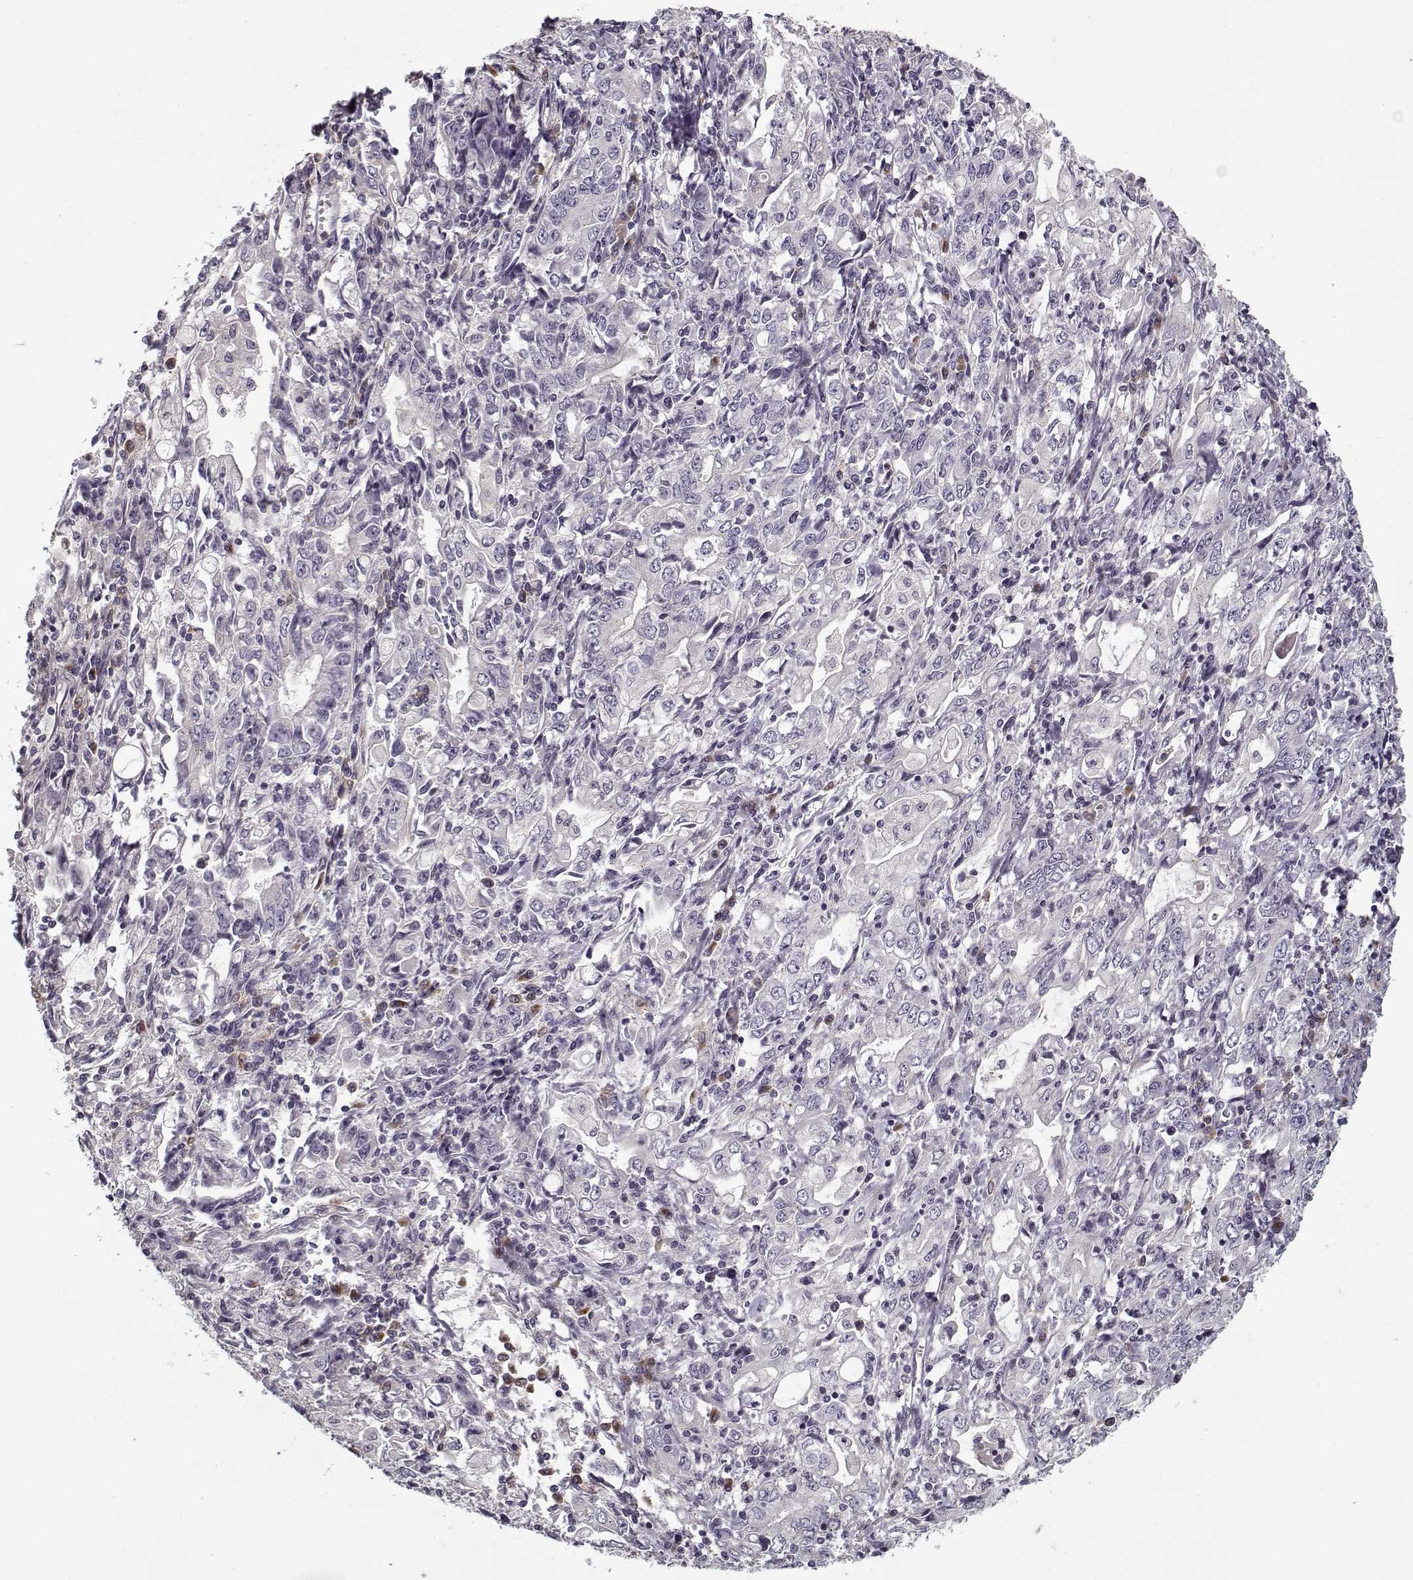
{"staining": {"intensity": "negative", "quantity": "none", "location": "none"}, "tissue": "stomach cancer", "cell_type": "Tumor cells", "image_type": "cancer", "snomed": [{"axis": "morphology", "description": "Adenocarcinoma, NOS"}, {"axis": "topography", "description": "Stomach, lower"}], "caption": "This image is of stomach cancer stained with immunohistochemistry (IHC) to label a protein in brown with the nuclei are counter-stained blue. There is no staining in tumor cells.", "gene": "UNC13D", "patient": {"sex": "female", "age": 72}}